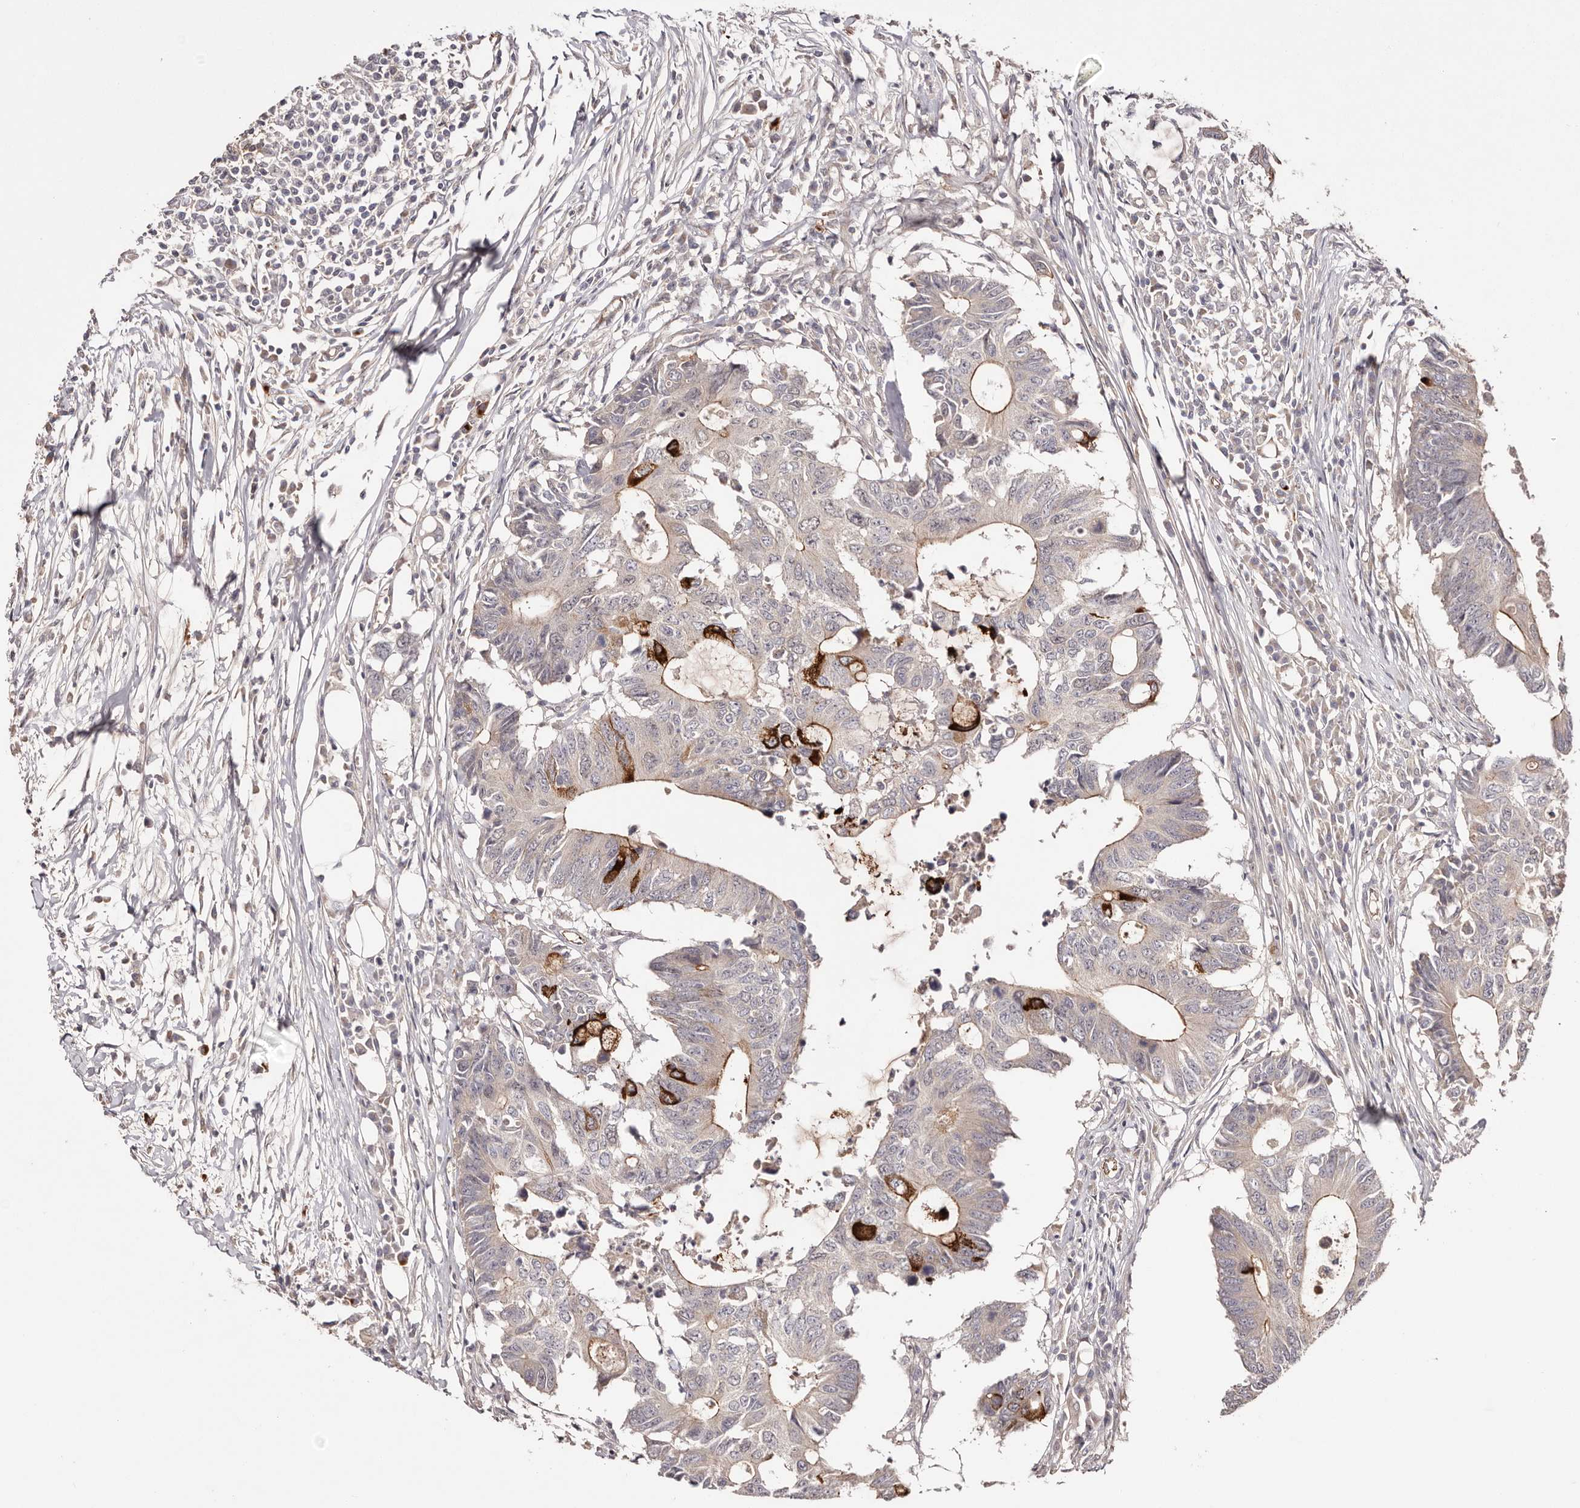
{"staining": {"intensity": "strong", "quantity": "<25%", "location": "cytoplasmic/membranous"}, "tissue": "colorectal cancer", "cell_type": "Tumor cells", "image_type": "cancer", "snomed": [{"axis": "morphology", "description": "Adenocarcinoma, NOS"}, {"axis": "topography", "description": "Colon"}], "caption": "Protein staining of colorectal adenocarcinoma tissue reveals strong cytoplasmic/membranous staining in about <25% of tumor cells.", "gene": "EGR3", "patient": {"sex": "male", "age": 71}}